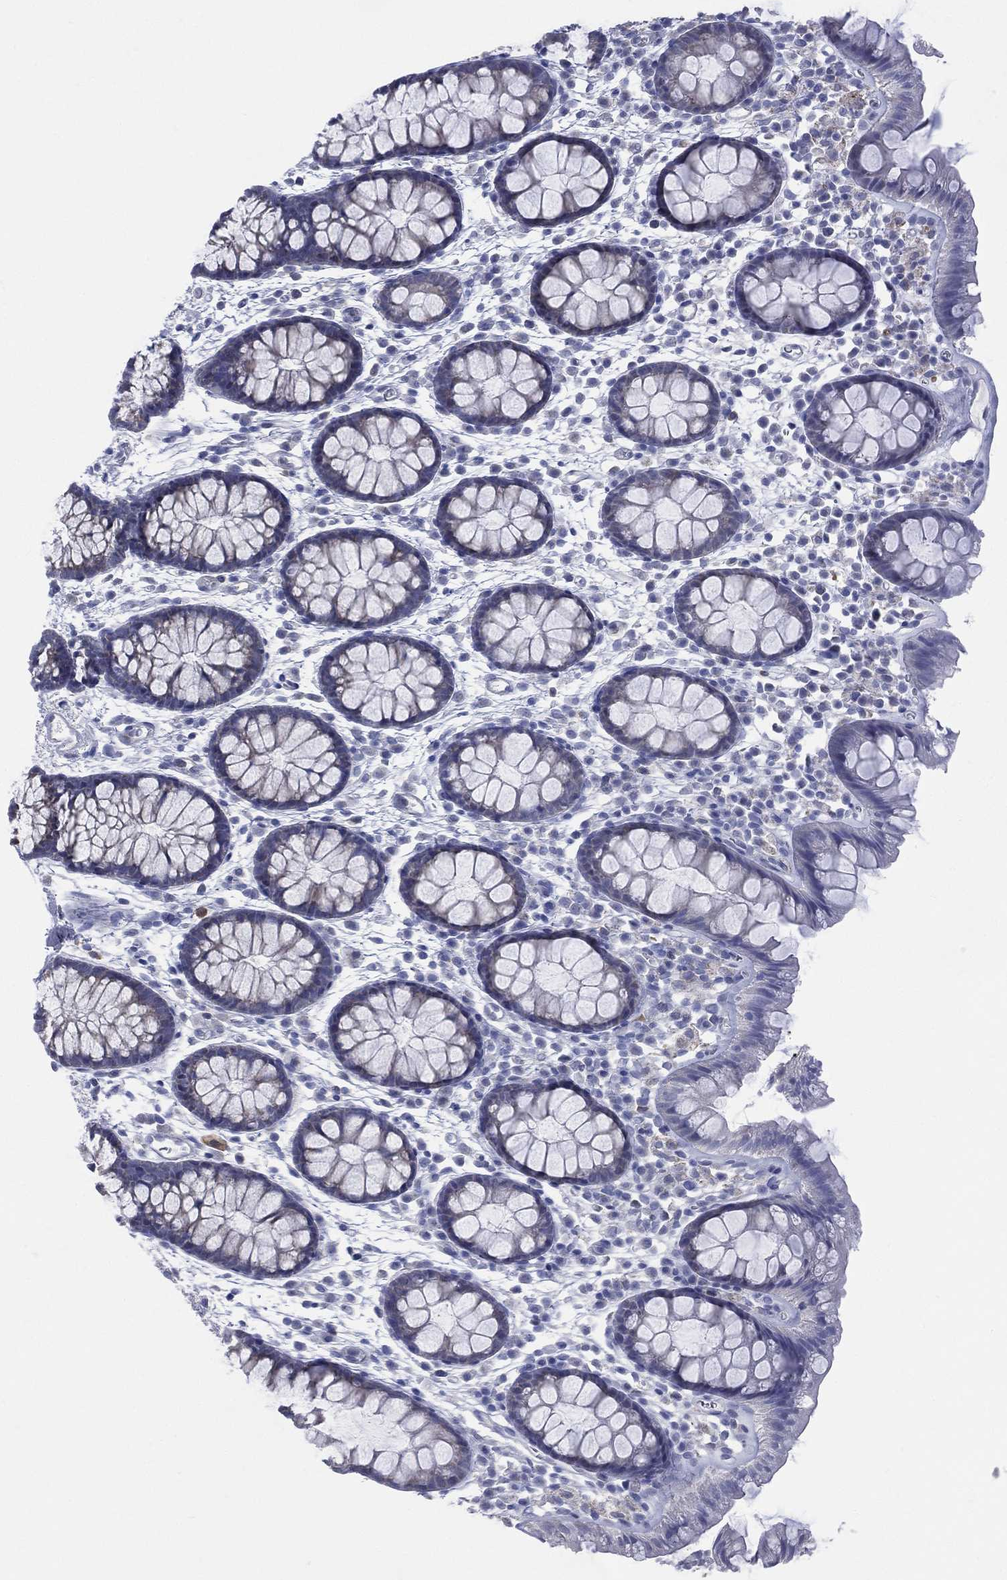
{"staining": {"intensity": "negative", "quantity": "none", "location": "none"}, "tissue": "colon", "cell_type": "Endothelial cells", "image_type": "normal", "snomed": [{"axis": "morphology", "description": "Normal tissue, NOS"}, {"axis": "topography", "description": "Colon"}], "caption": "High power microscopy histopathology image of an immunohistochemistry (IHC) photomicrograph of unremarkable colon, revealing no significant staining in endothelial cells.", "gene": "AKAP3", "patient": {"sex": "male", "age": 76}}